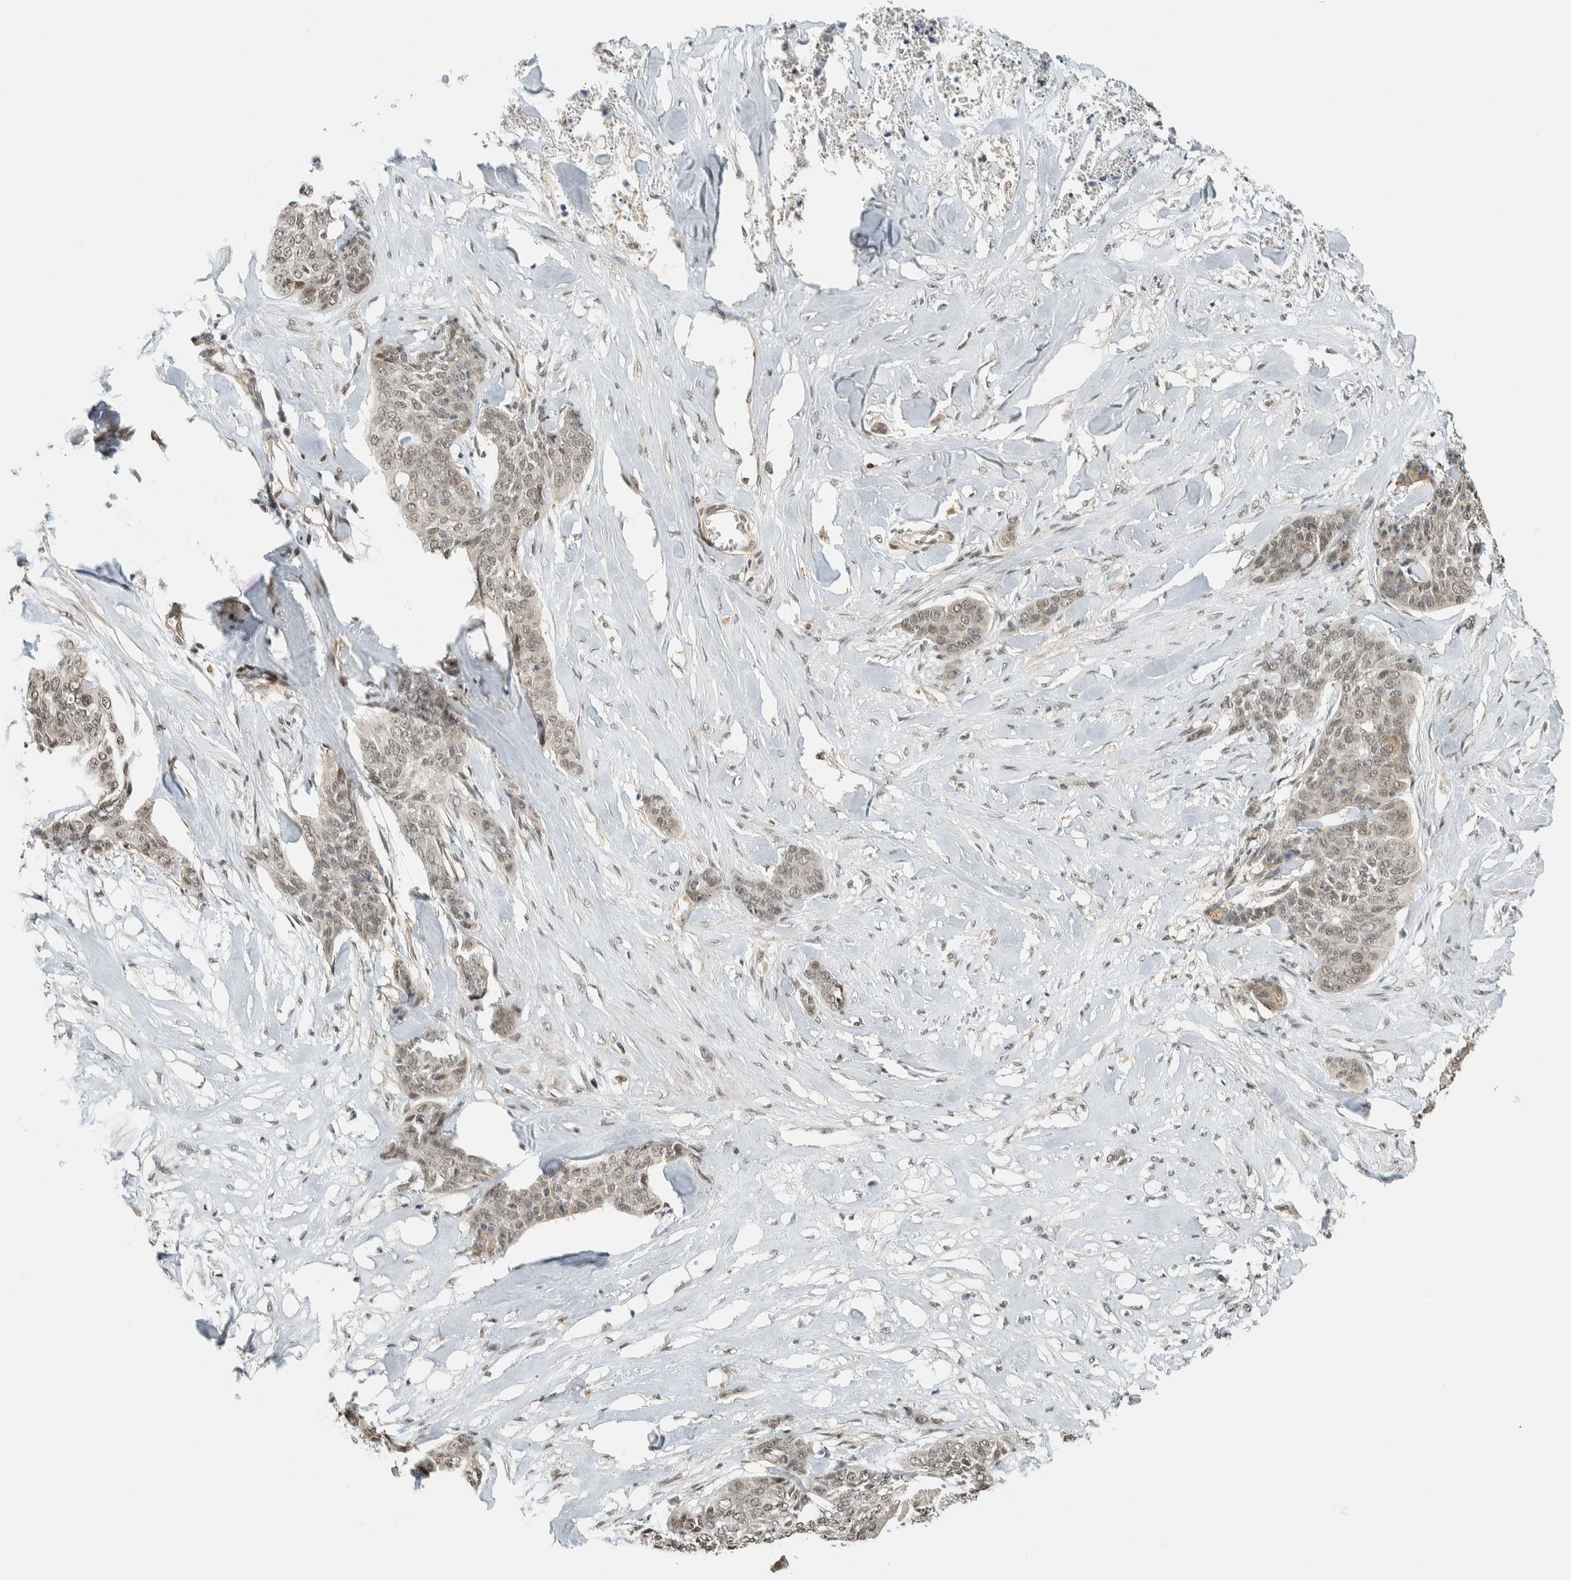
{"staining": {"intensity": "weak", "quantity": "25%-75%", "location": "nuclear"}, "tissue": "skin cancer", "cell_type": "Tumor cells", "image_type": "cancer", "snomed": [{"axis": "morphology", "description": "Basal cell carcinoma"}, {"axis": "topography", "description": "Skin"}], "caption": "A brown stain highlights weak nuclear staining of a protein in human basal cell carcinoma (skin) tumor cells.", "gene": "NIBAN2", "patient": {"sex": "female", "age": 64}}